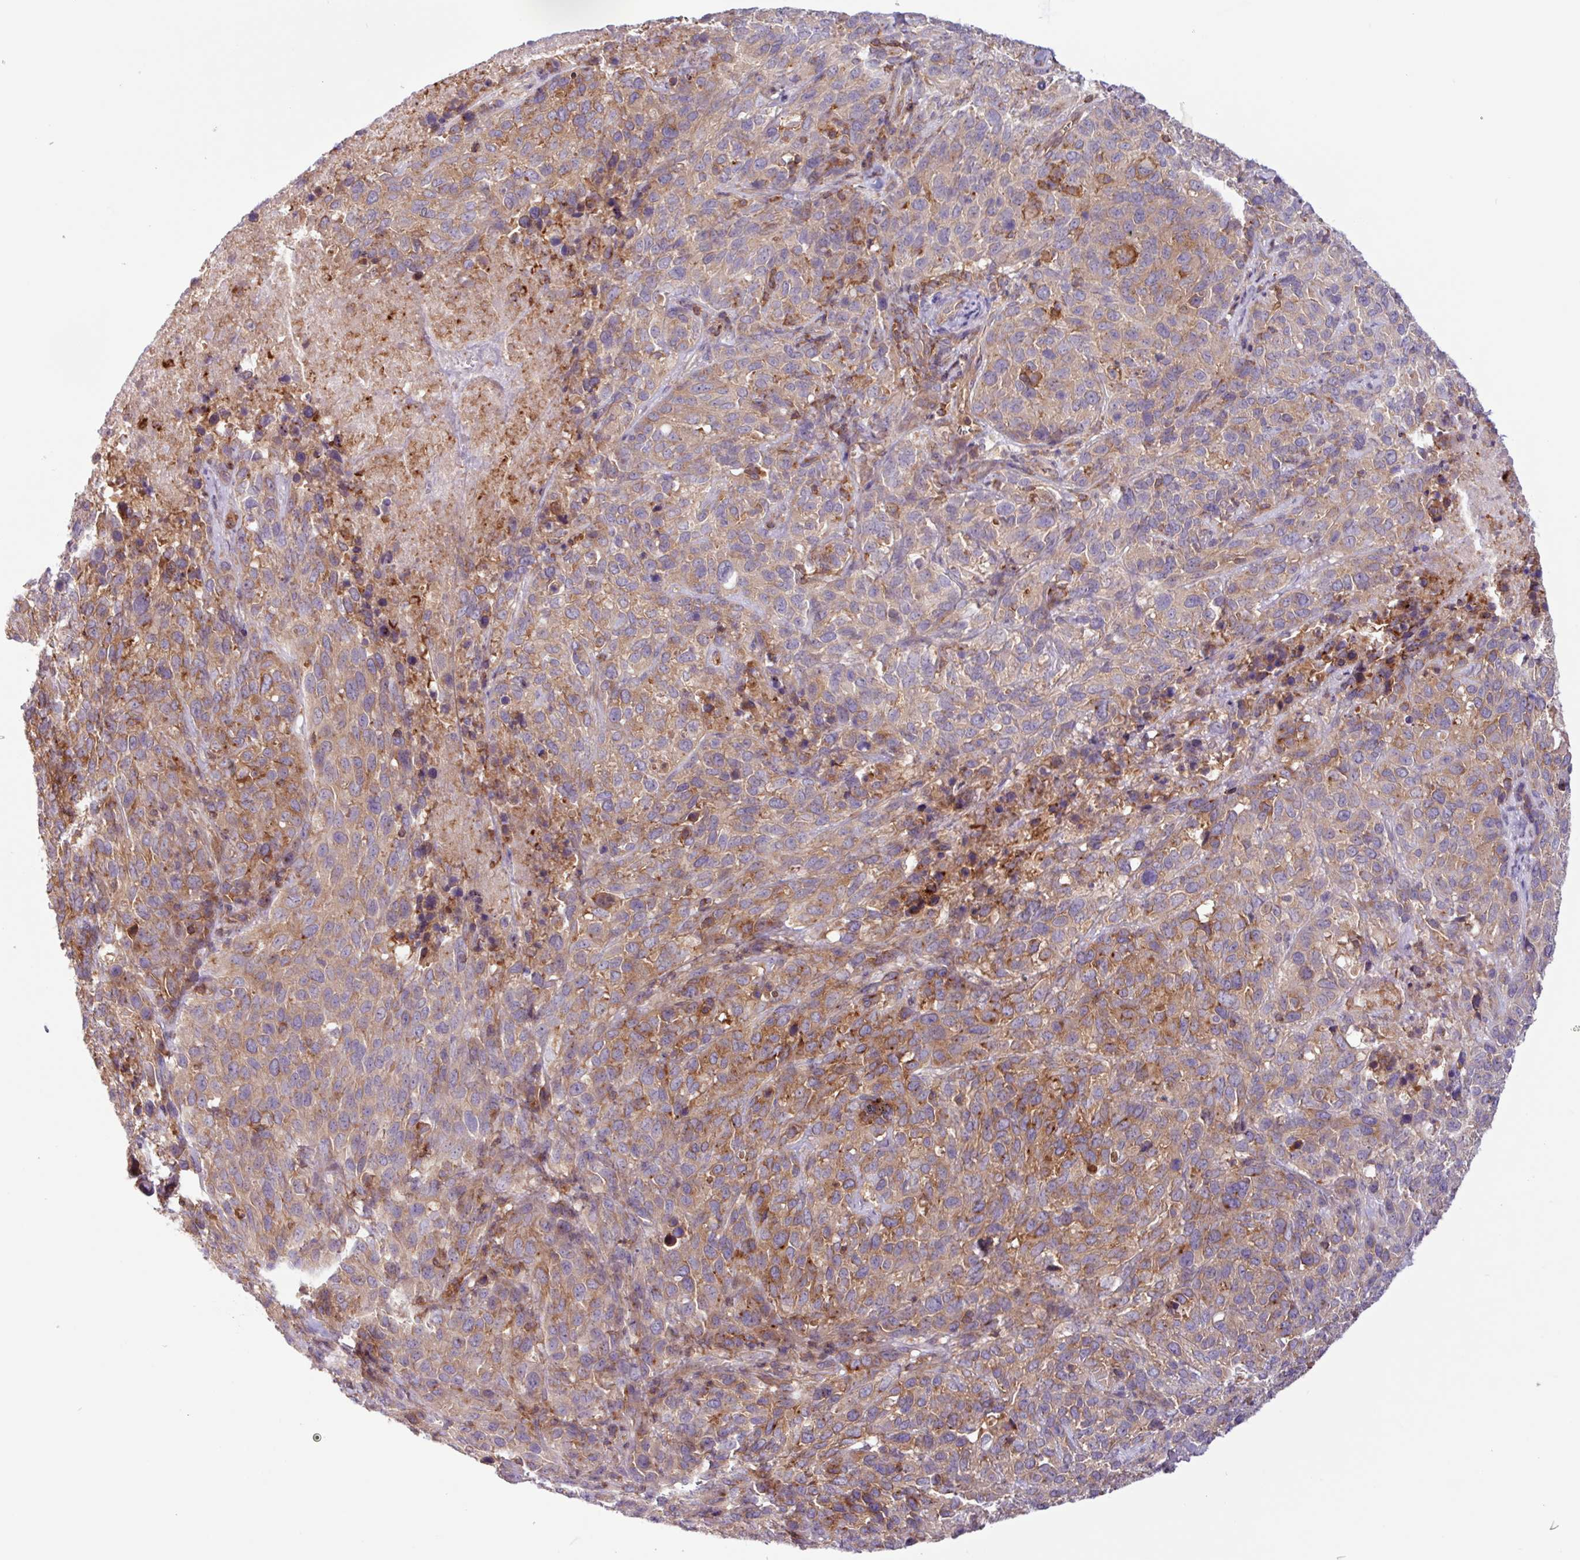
{"staining": {"intensity": "moderate", "quantity": "<25%", "location": "cytoplasmic/membranous"}, "tissue": "cervical cancer", "cell_type": "Tumor cells", "image_type": "cancer", "snomed": [{"axis": "morphology", "description": "Squamous cell carcinoma, NOS"}, {"axis": "topography", "description": "Cervix"}], "caption": "DAB immunohistochemical staining of cervical cancer (squamous cell carcinoma) reveals moderate cytoplasmic/membranous protein expression in approximately <25% of tumor cells.", "gene": "ACTR3", "patient": {"sex": "female", "age": 51}}